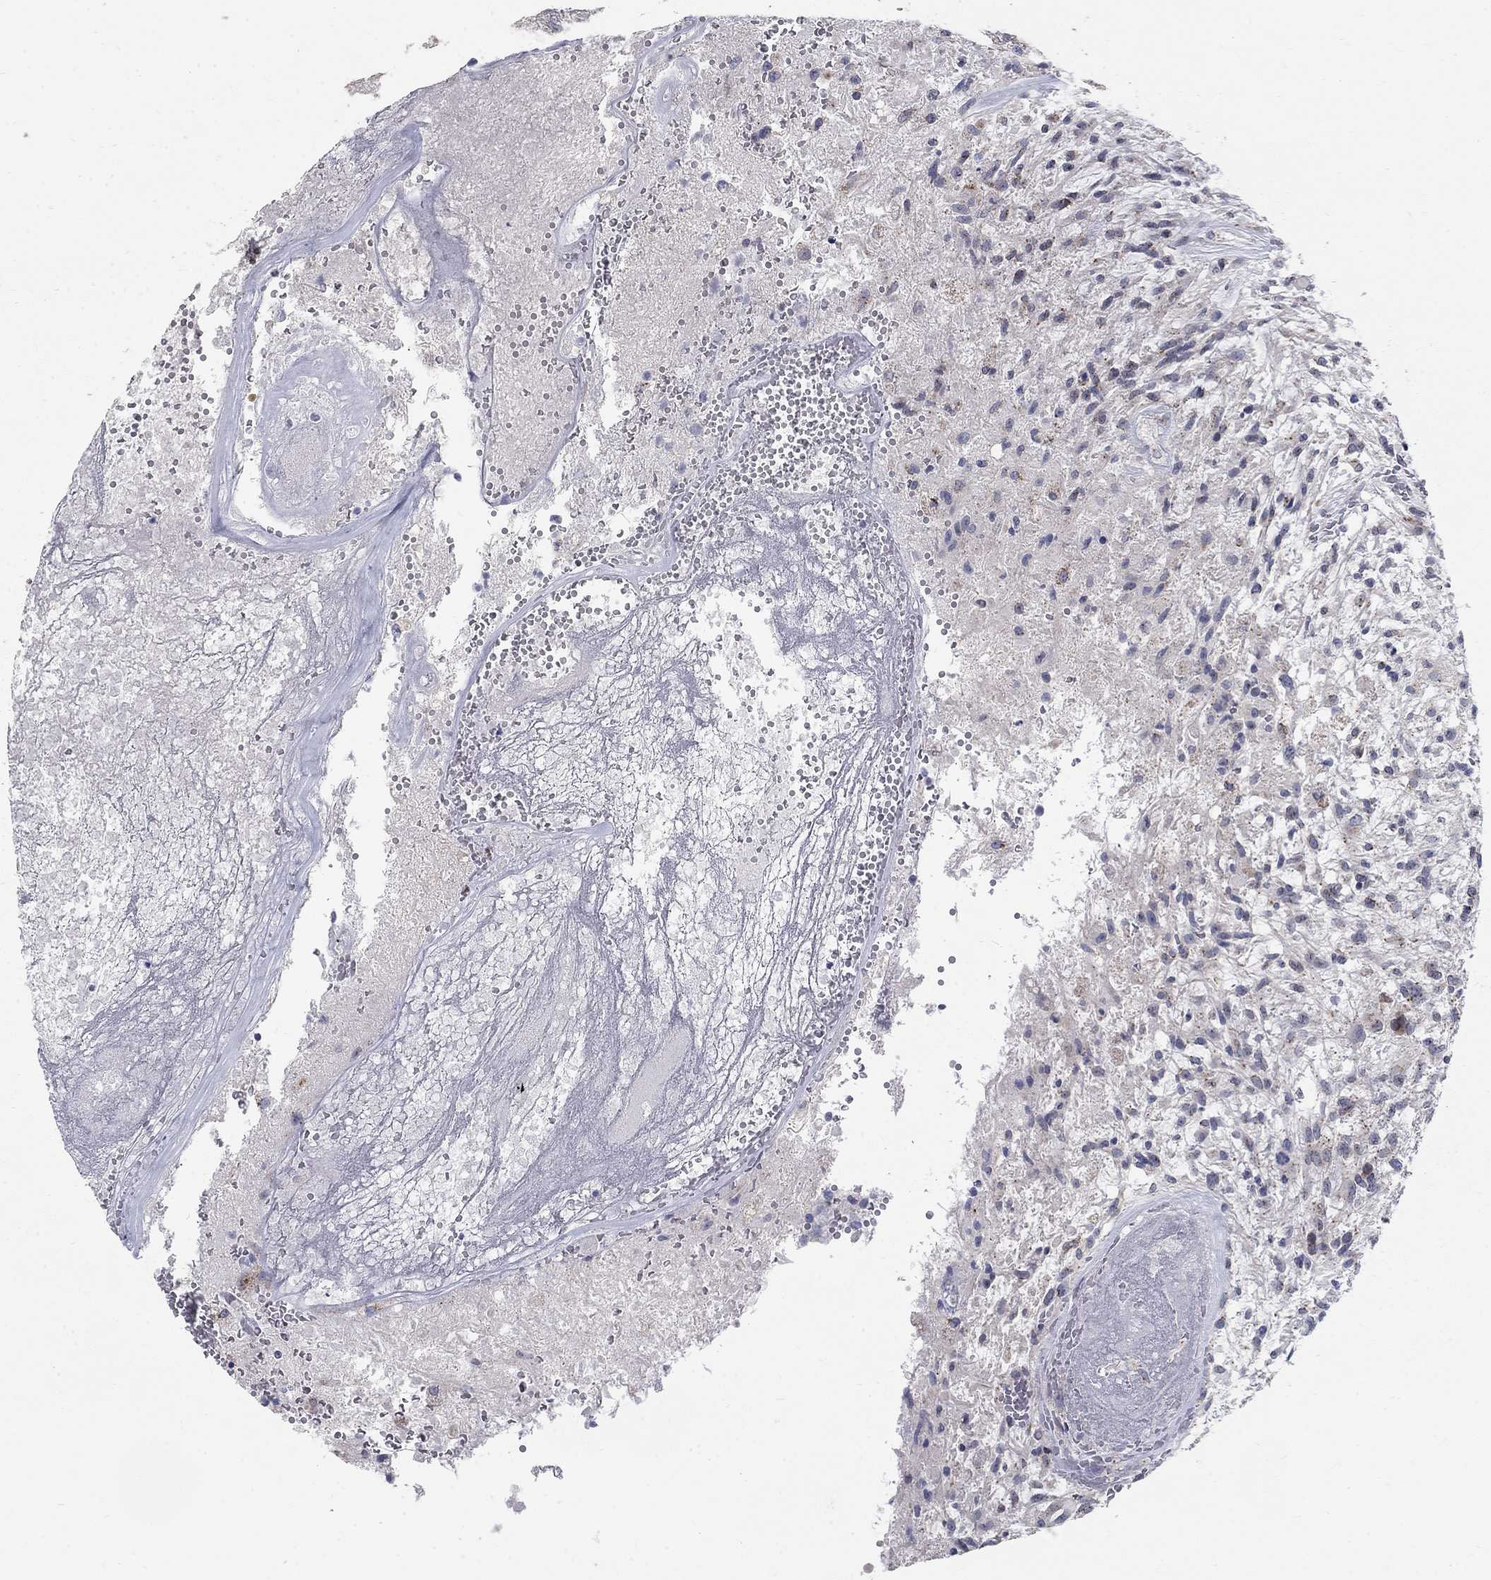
{"staining": {"intensity": "negative", "quantity": "none", "location": "none"}, "tissue": "glioma", "cell_type": "Tumor cells", "image_type": "cancer", "snomed": [{"axis": "morphology", "description": "Glioma, malignant, High grade"}, {"axis": "topography", "description": "Brain"}], "caption": "A high-resolution image shows immunohistochemistry (IHC) staining of malignant high-grade glioma, which exhibits no significant positivity in tumor cells.", "gene": "PANK3", "patient": {"sex": "male", "age": 56}}